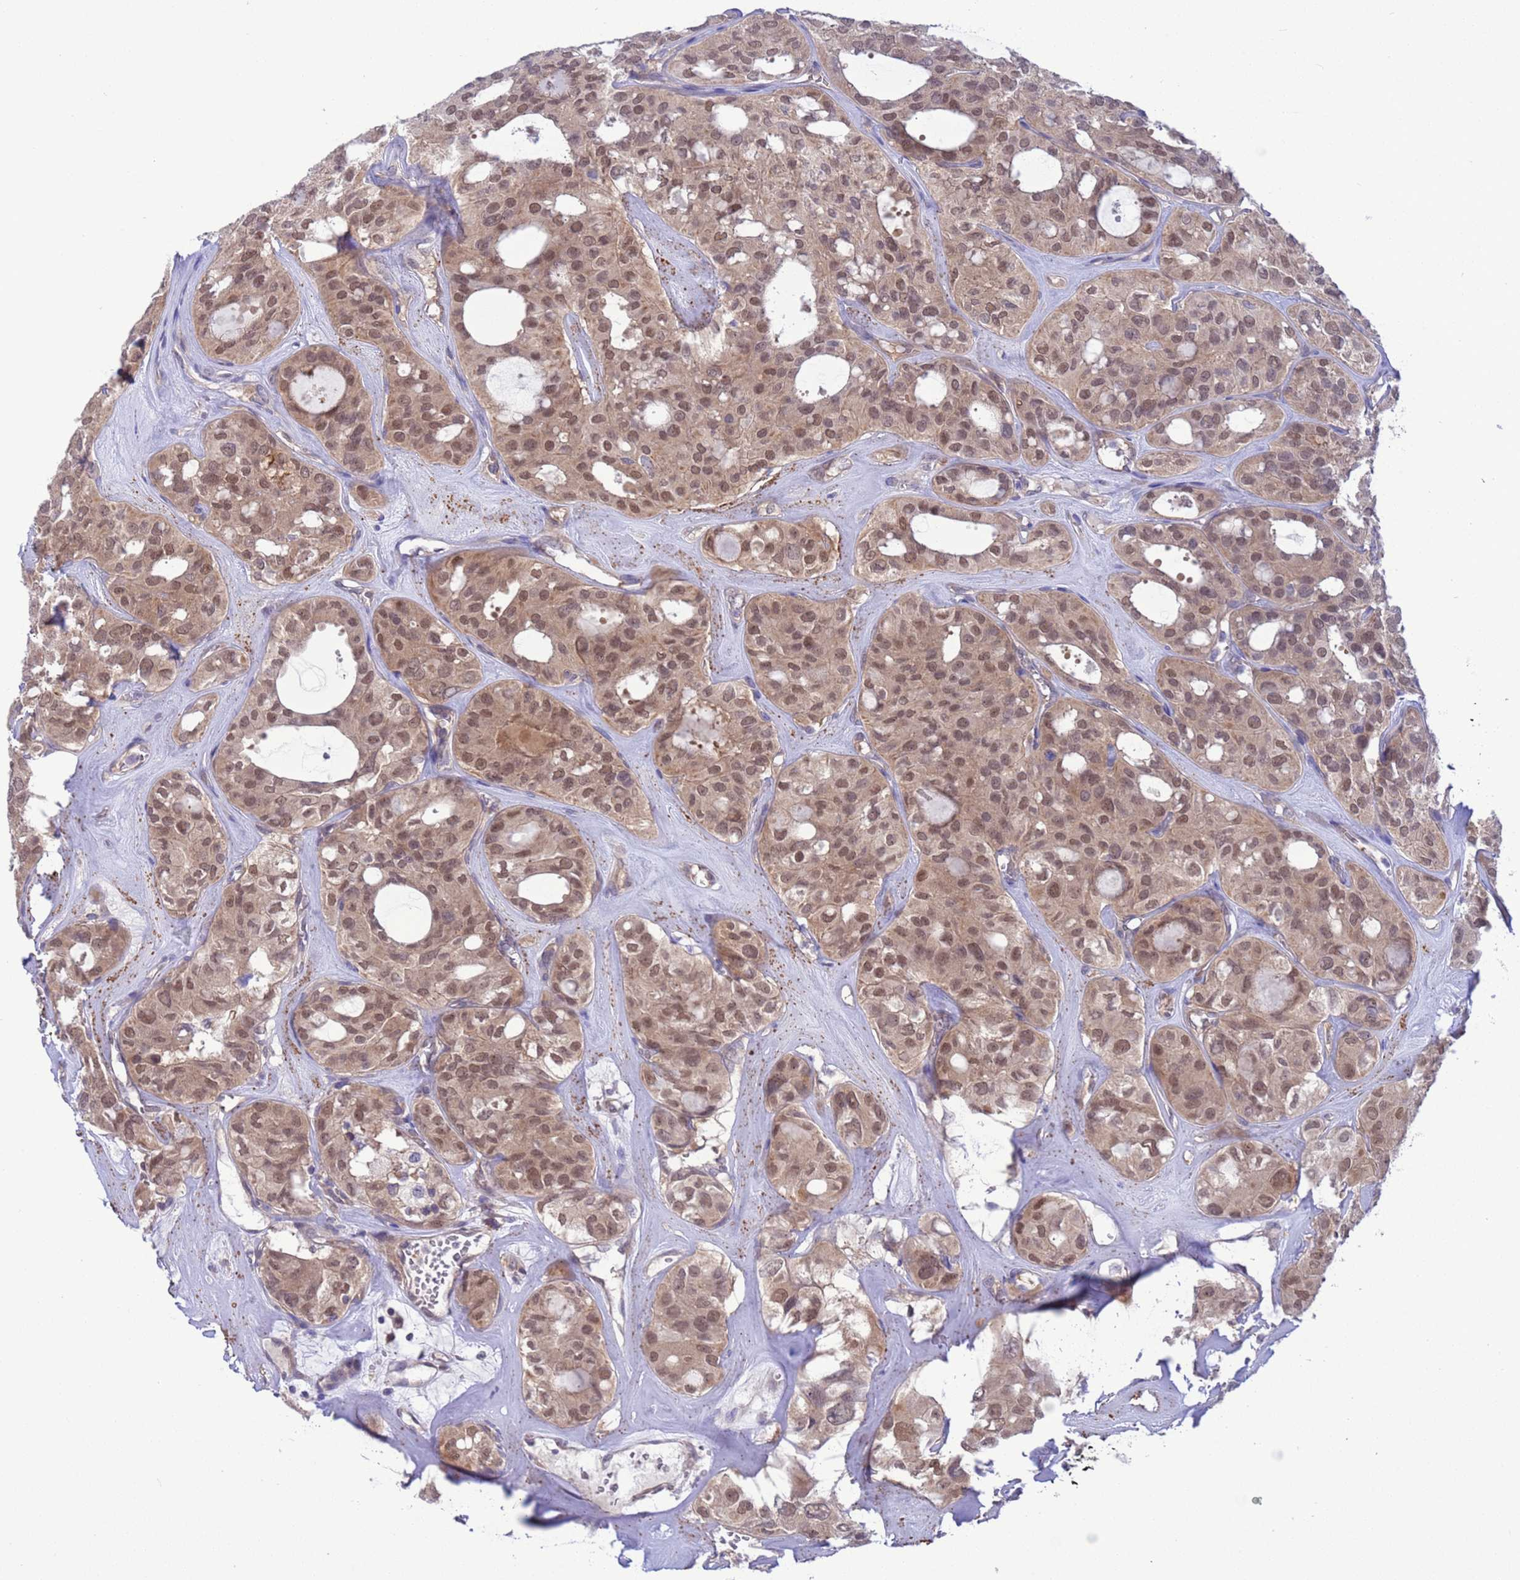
{"staining": {"intensity": "moderate", "quantity": ">75%", "location": "cytoplasmic/membranous,nuclear"}, "tissue": "thyroid cancer", "cell_type": "Tumor cells", "image_type": "cancer", "snomed": [{"axis": "morphology", "description": "Follicular adenoma carcinoma, NOS"}, {"axis": "topography", "description": "Thyroid gland"}], "caption": "Thyroid follicular adenoma carcinoma stained with a protein marker shows moderate staining in tumor cells.", "gene": "ZNF461", "patient": {"sex": "male", "age": 75}}